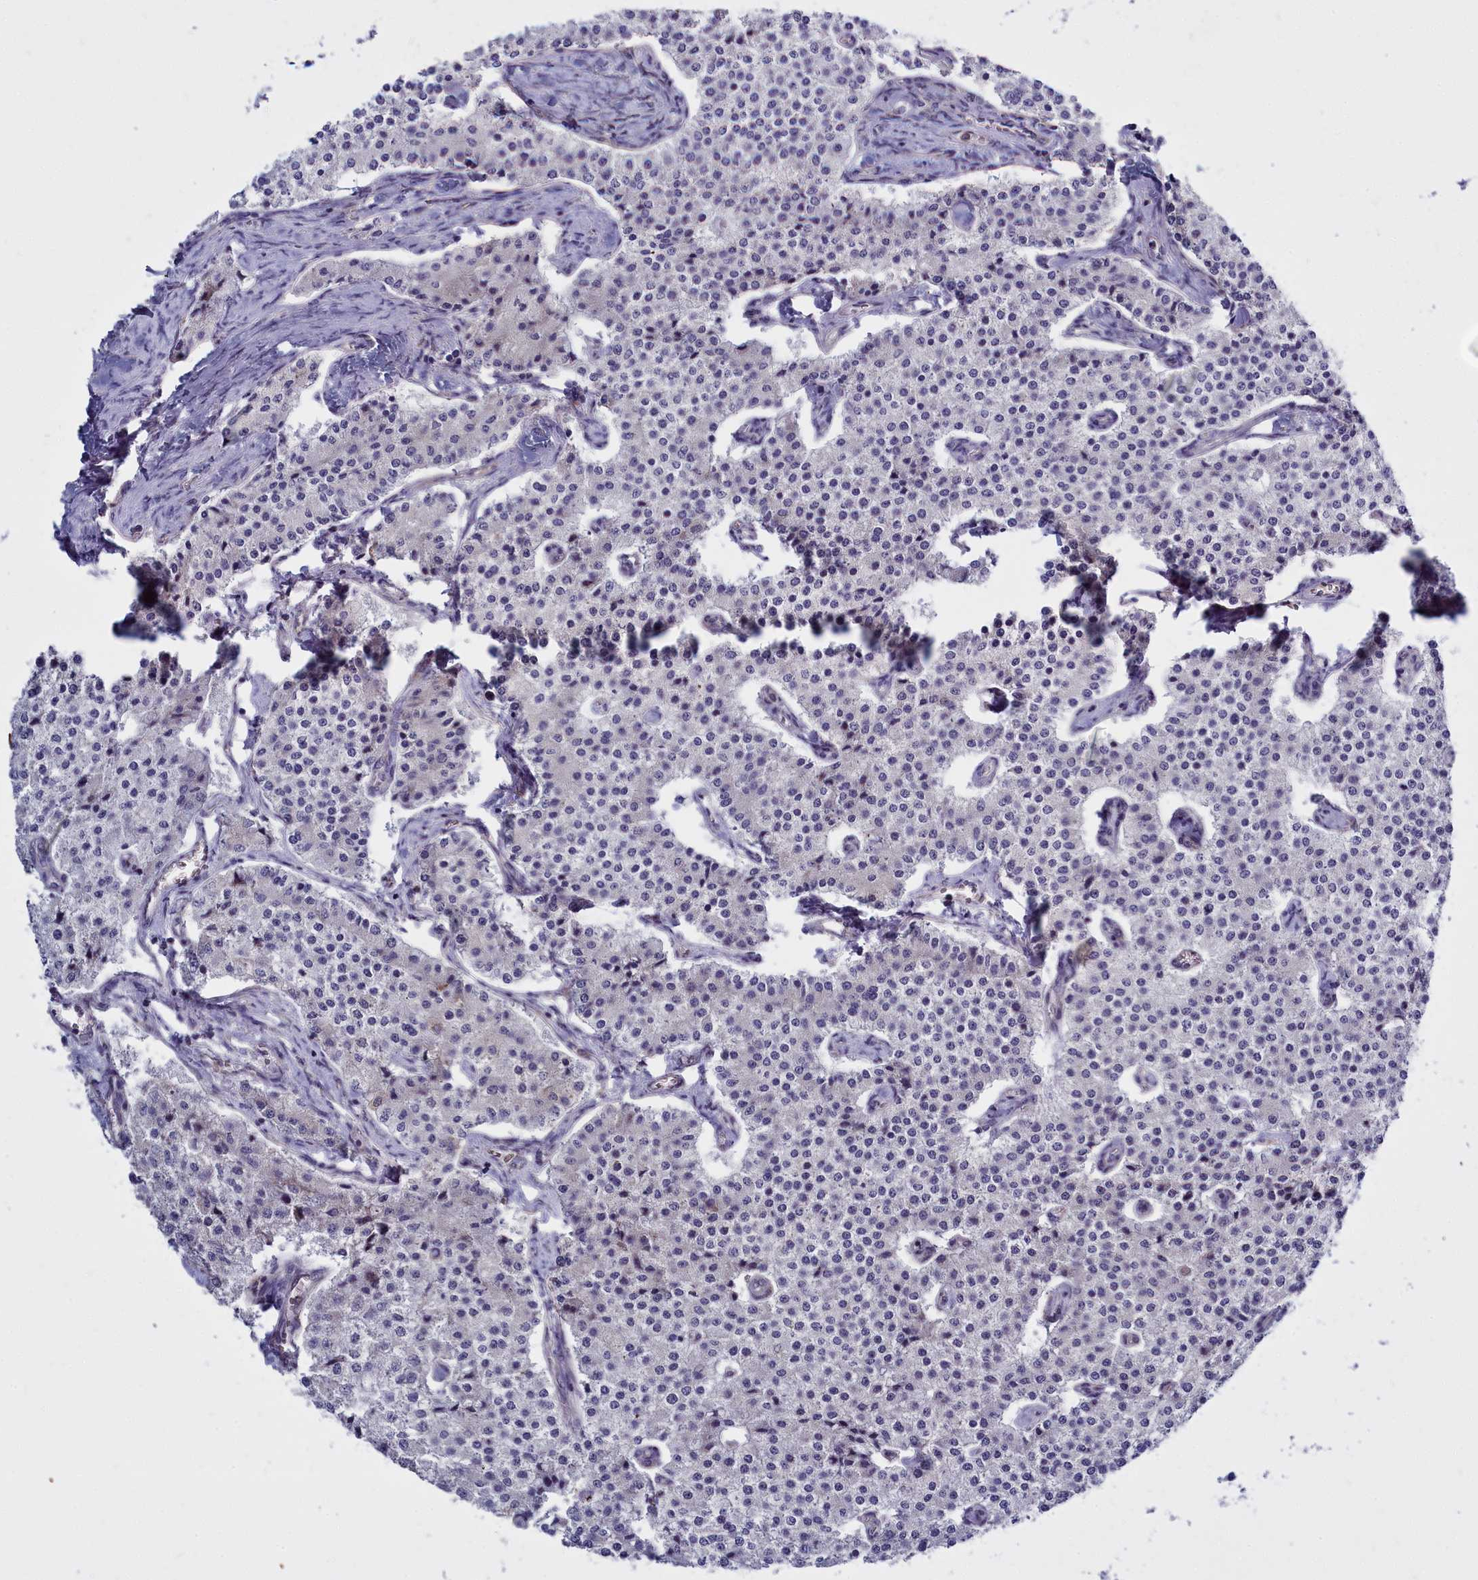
{"staining": {"intensity": "negative", "quantity": "none", "location": "none"}, "tissue": "carcinoid", "cell_type": "Tumor cells", "image_type": "cancer", "snomed": [{"axis": "morphology", "description": "Carcinoid, malignant, NOS"}, {"axis": "topography", "description": "Colon"}], "caption": "IHC of carcinoid reveals no expression in tumor cells.", "gene": "RAPGEF4", "patient": {"sex": "female", "age": 52}}